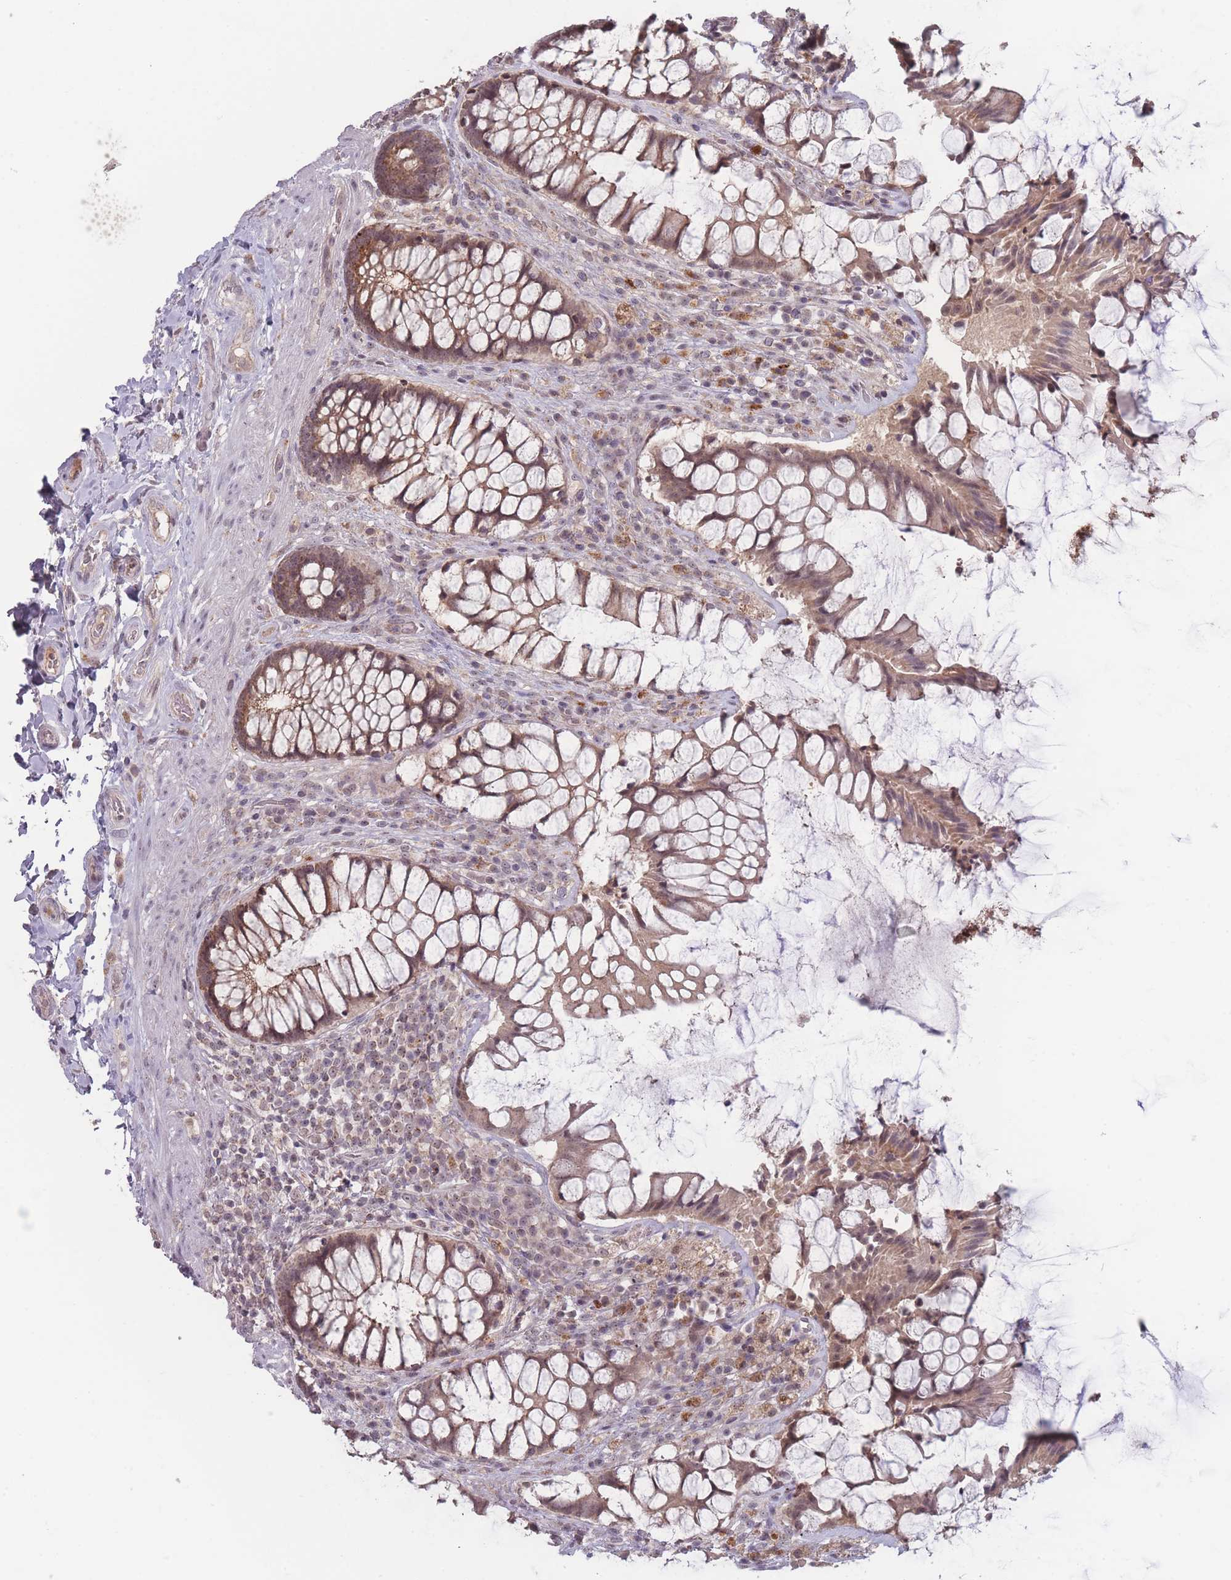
{"staining": {"intensity": "weak", "quantity": ">75%", "location": "cytoplasmic/membranous,nuclear"}, "tissue": "rectum", "cell_type": "Glandular cells", "image_type": "normal", "snomed": [{"axis": "morphology", "description": "Normal tissue, NOS"}, {"axis": "topography", "description": "Rectum"}], "caption": "Immunohistochemical staining of normal rectum exhibits low levels of weak cytoplasmic/membranous,nuclear staining in approximately >75% of glandular cells.", "gene": "TMEM232", "patient": {"sex": "female", "age": 58}}